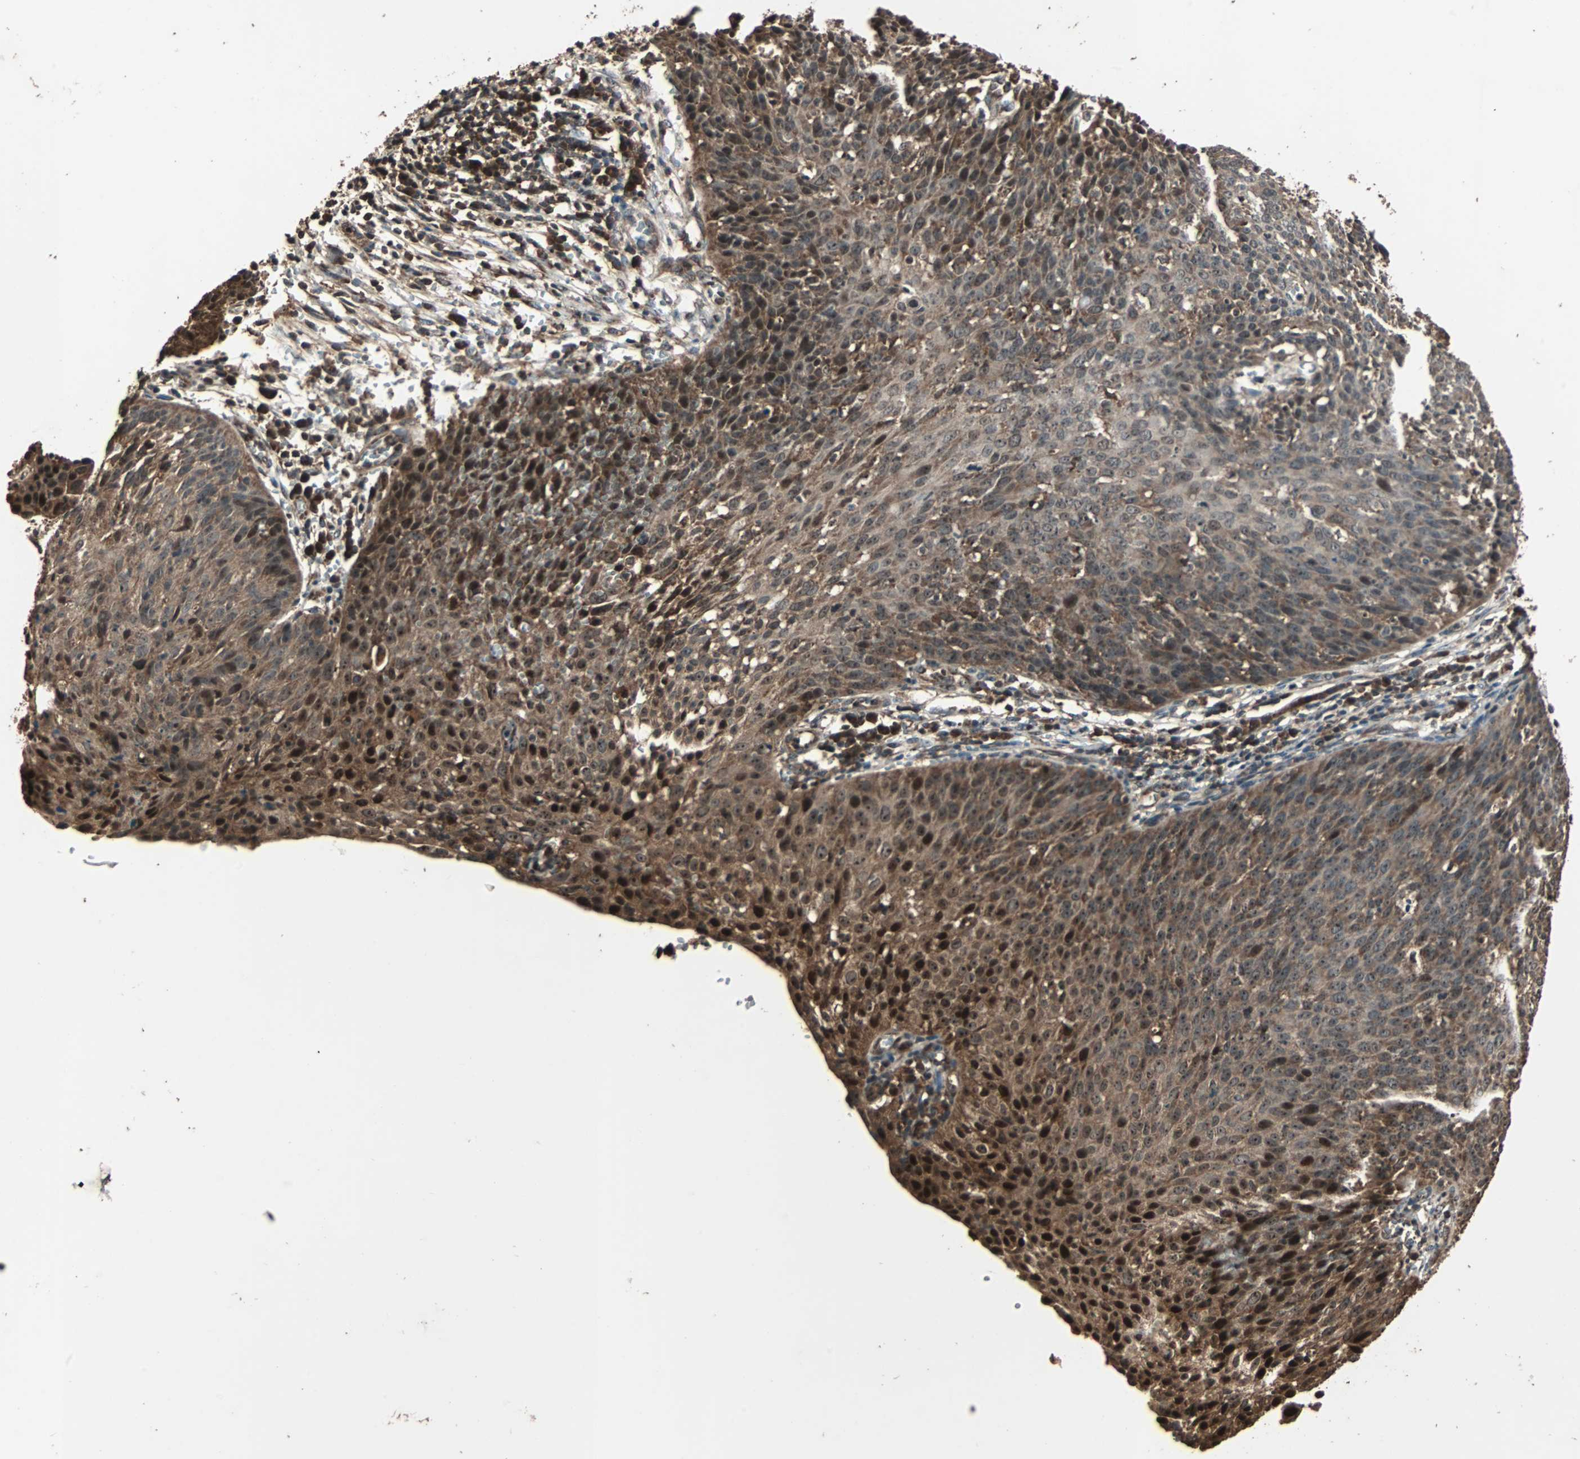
{"staining": {"intensity": "moderate", "quantity": ">75%", "location": "cytoplasmic/membranous,nuclear"}, "tissue": "cervical cancer", "cell_type": "Tumor cells", "image_type": "cancer", "snomed": [{"axis": "morphology", "description": "Squamous cell carcinoma, NOS"}, {"axis": "topography", "description": "Cervix"}], "caption": "An immunohistochemistry (IHC) micrograph of tumor tissue is shown. Protein staining in brown shows moderate cytoplasmic/membranous and nuclear positivity in cervical cancer within tumor cells. (Brightfield microscopy of DAB IHC at high magnification).", "gene": "LAMTOR5", "patient": {"sex": "female", "age": 38}}